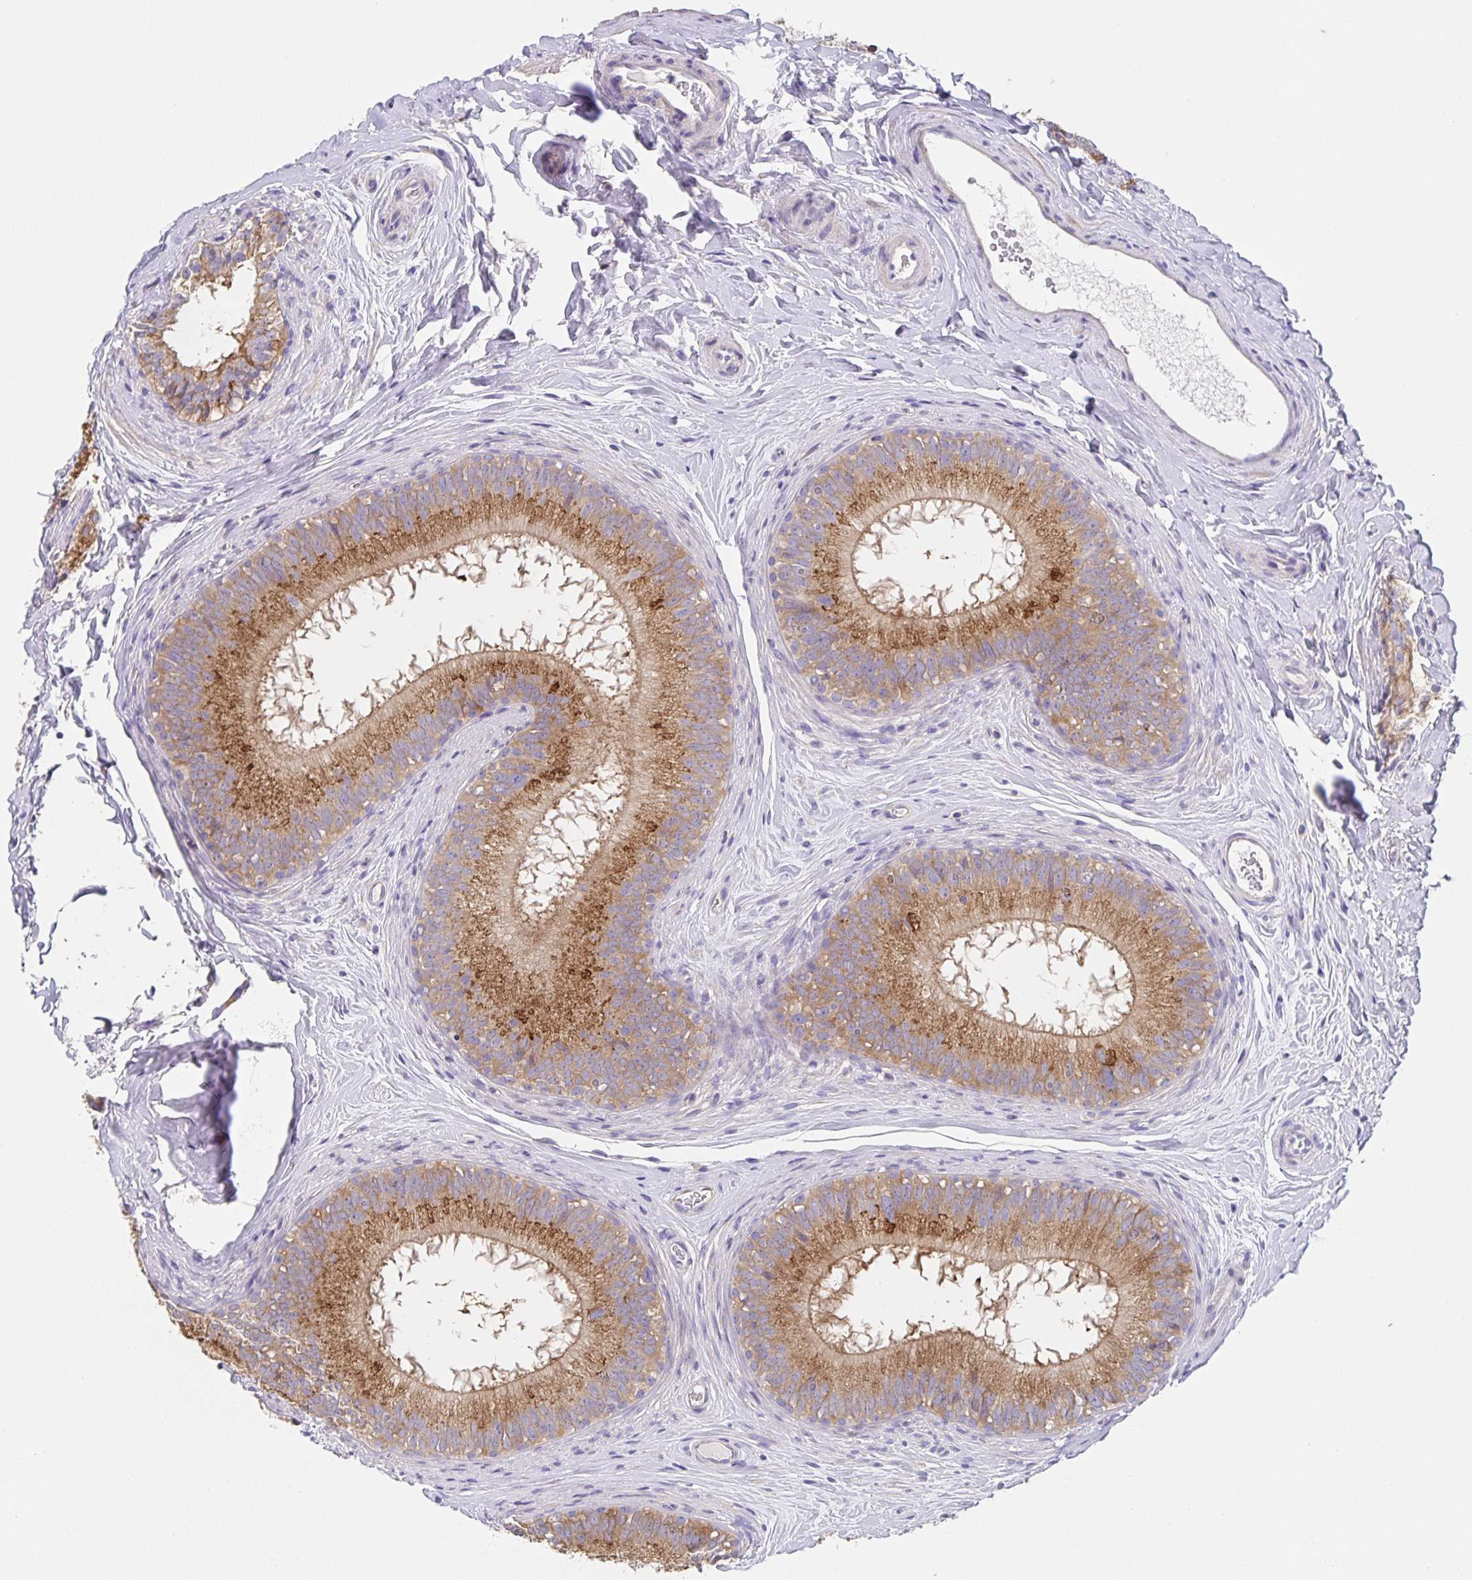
{"staining": {"intensity": "moderate", "quantity": ">75%", "location": "cytoplasmic/membranous"}, "tissue": "epididymis", "cell_type": "Glandular cells", "image_type": "normal", "snomed": [{"axis": "morphology", "description": "Normal tissue, NOS"}, {"axis": "topography", "description": "Epididymis"}], "caption": "This is a micrograph of immunohistochemistry staining of unremarkable epididymis, which shows moderate positivity in the cytoplasmic/membranous of glandular cells.", "gene": "PRR36", "patient": {"sex": "male", "age": 44}}